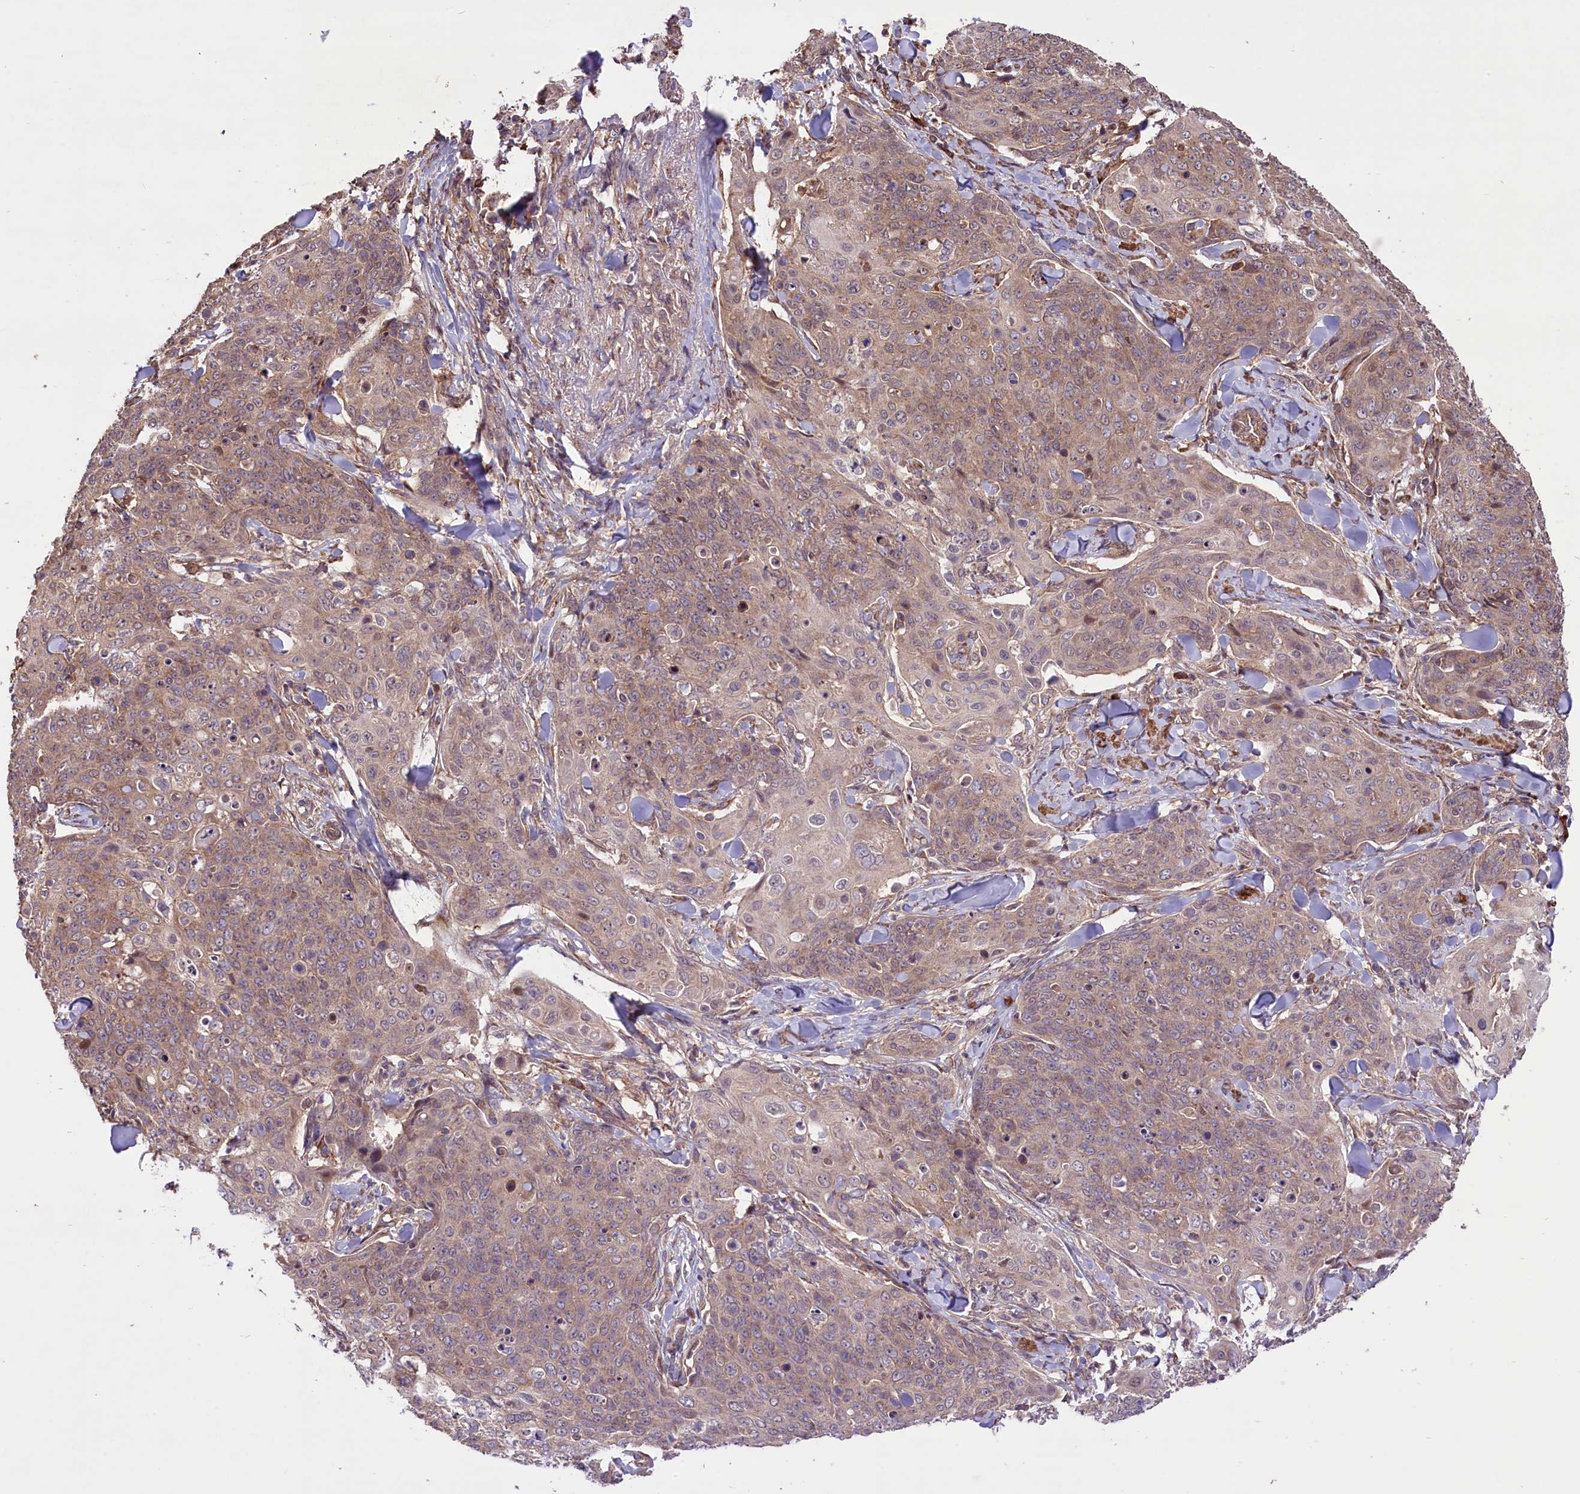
{"staining": {"intensity": "weak", "quantity": ">75%", "location": "cytoplasmic/membranous"}, "tissue": "skin cancer", "cell_type": "Tumor cells", "image_type": "cancer", "snomed": [{"axis": "morphology", "description": "Squamous cell carcinoma, NOS"}, {"axis": "topography", "description": "Skin"}, {"axis": "topography", "description": "Vulva"}], "caption": "Skin cancer (squamous cell carcinoma) tissue shows weak cytoplasmic/membranous positivity in approximately >75% of tumor cells", "gene": "HDAC5", "patient": {"sex": "female", "age": 85}}